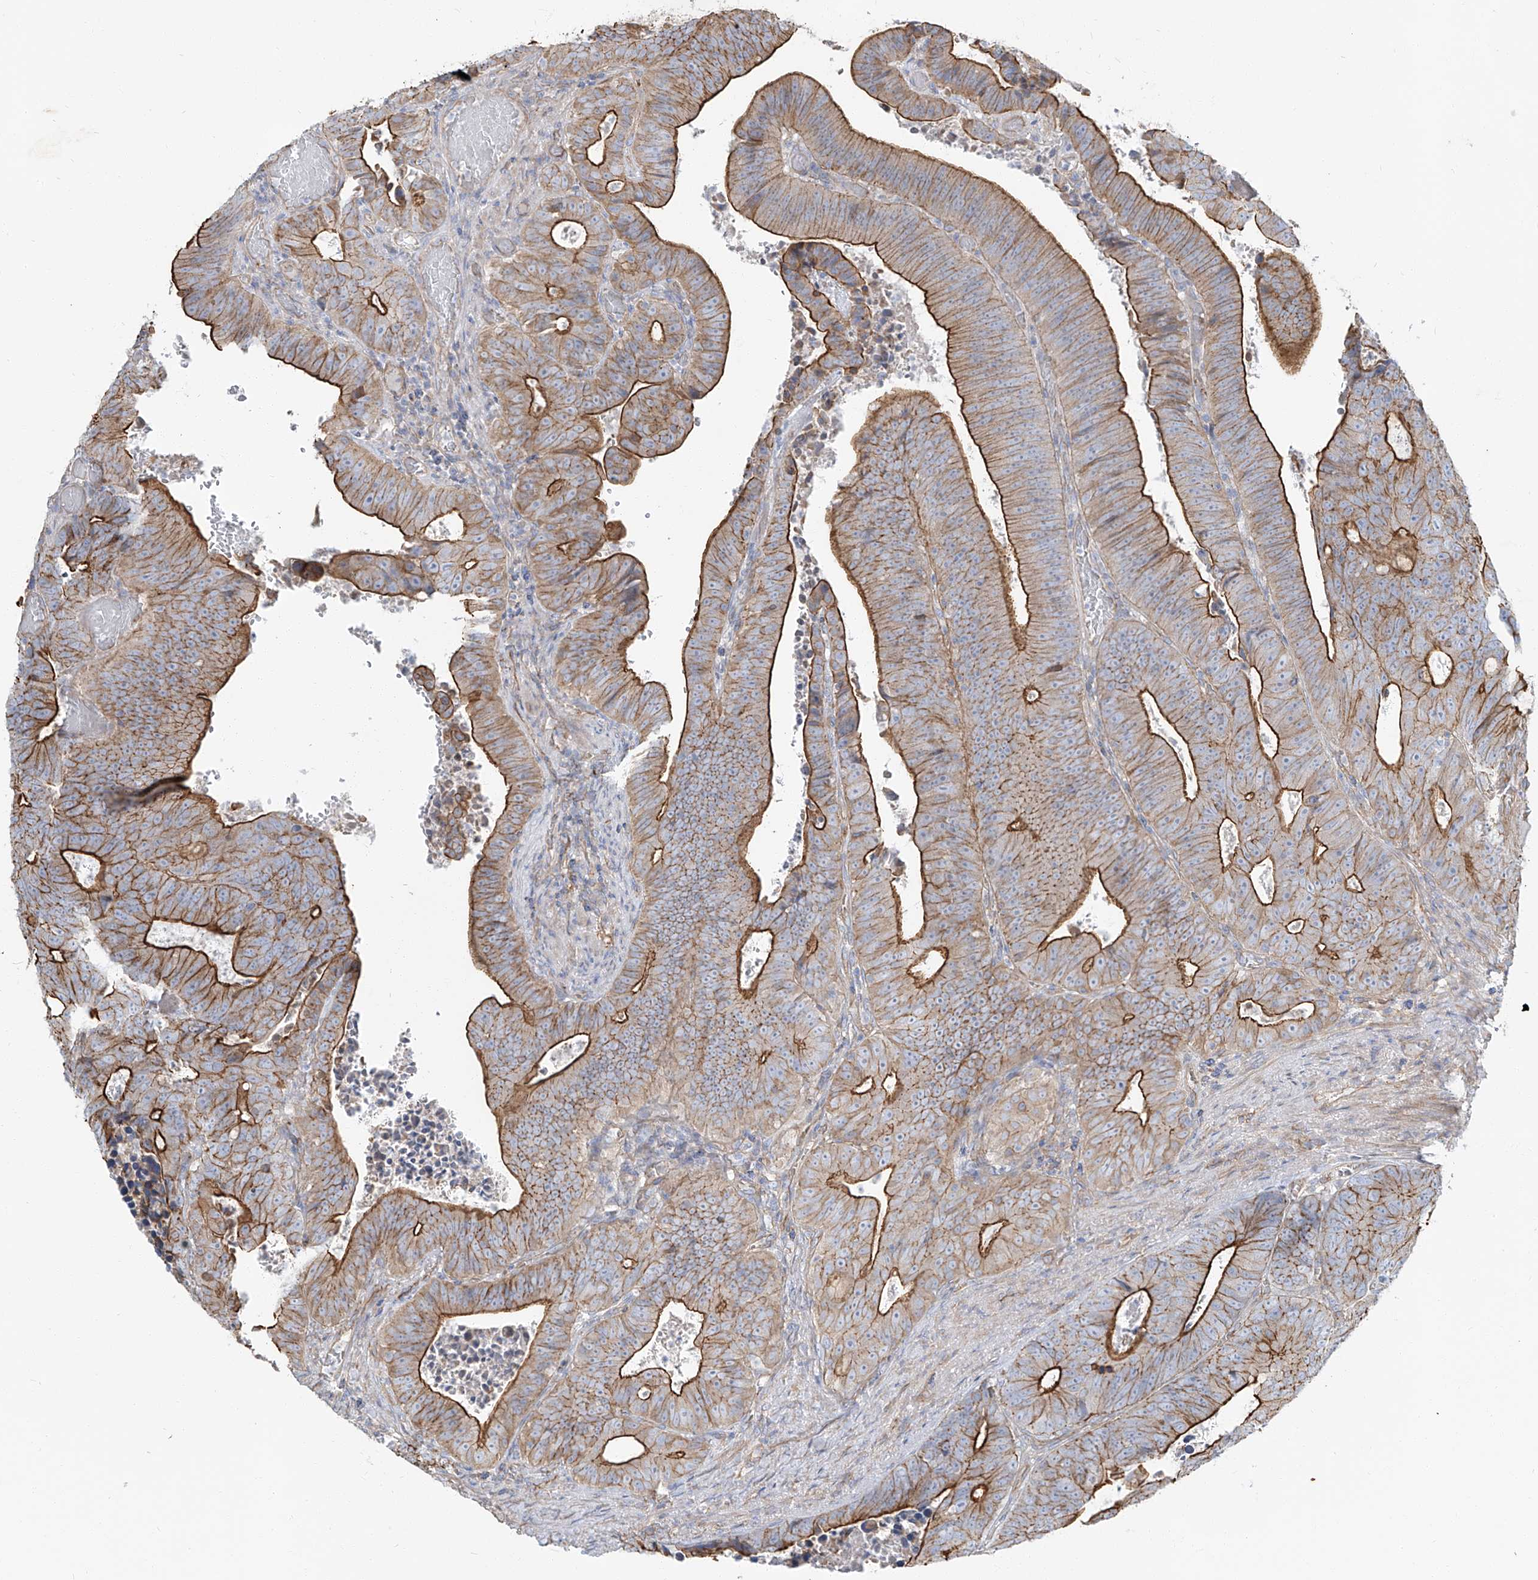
{"staining": {"intensity": "strong", "quantity": "25%-75%", "location": "cytoplasmic/membranous"}, "tissue": "colorectal cancer", "cell_type": "Tumor cells", "image_type": "cancer", "snomed": [{"axis": "morphology", "description": "Adenocarcinoma, NOS"}, {"axis": "topography", "description": "Colon"}], "caption": "Colorectal adenocarcinoma tissue shows strong cytoplasmic/membranous staining in about 25%-75% of tumor cells", "gene": "TXLNB", "patient": {"sex": "male", "age": 87}}